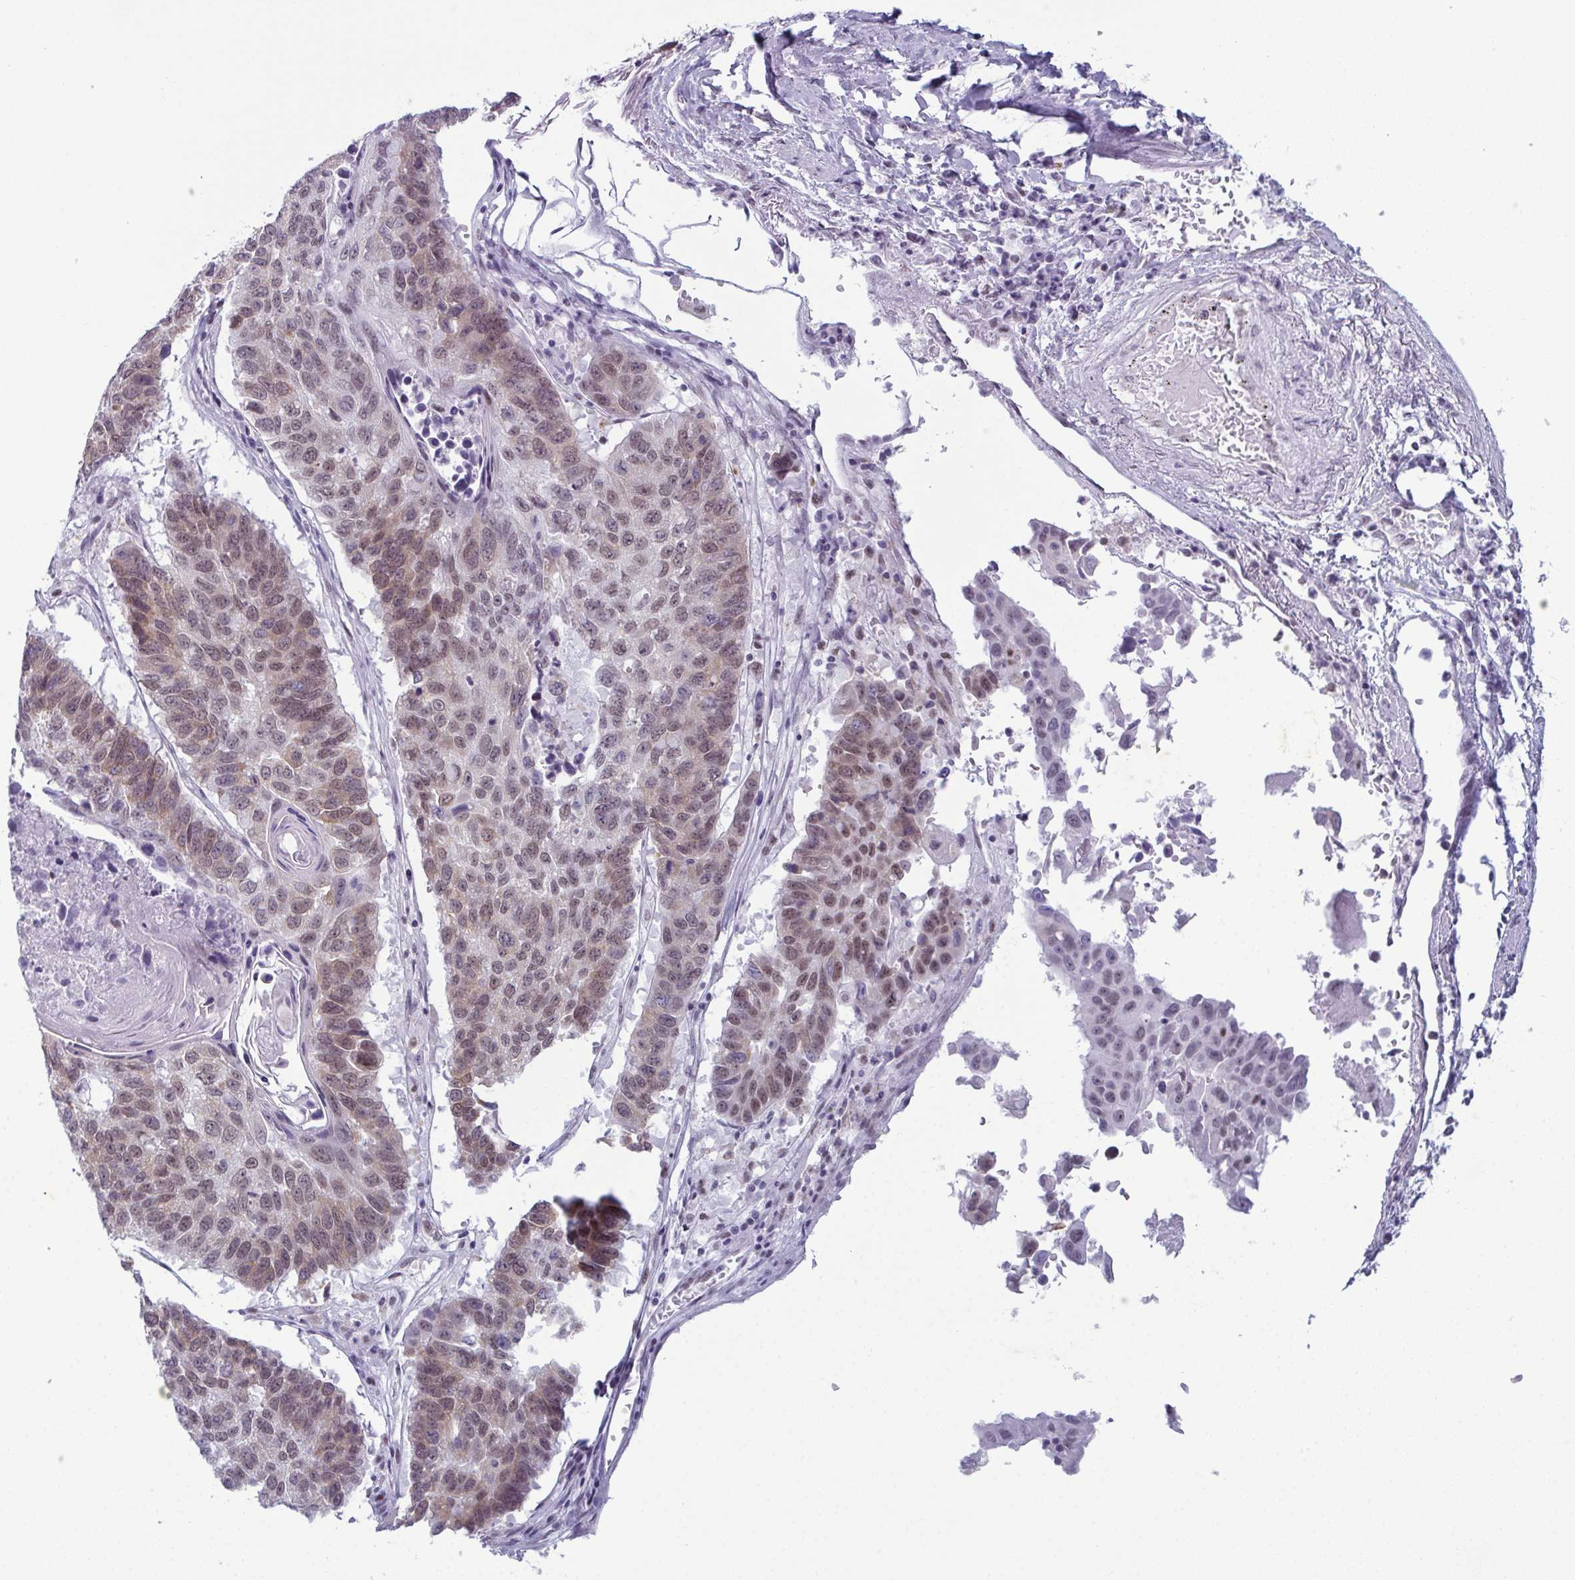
{"staining": {"intensity": "moderate", "quantity": "25%-75%", "location": "cytoplasmic/membranous,nuclear"}, "tissue": "lung cancer", "cell_type": "Tumor cells", "image_type": "cancer", "snomed": [{"axis": "morphology", "description": "Squamous cell carcinoma, NOS"}, {"axis": "topography", "description": "Lung"}], "caption": "Immunohistochemistry (DAB) staining of lung cancer (squamous cell carcinoma) shows moderate cytoplasmic/membranous and nuclear protein expression in approximately 25%-75% of tumor cells.", "gene": "RBM7", "patient": {"sex": "male", "age": 73}}